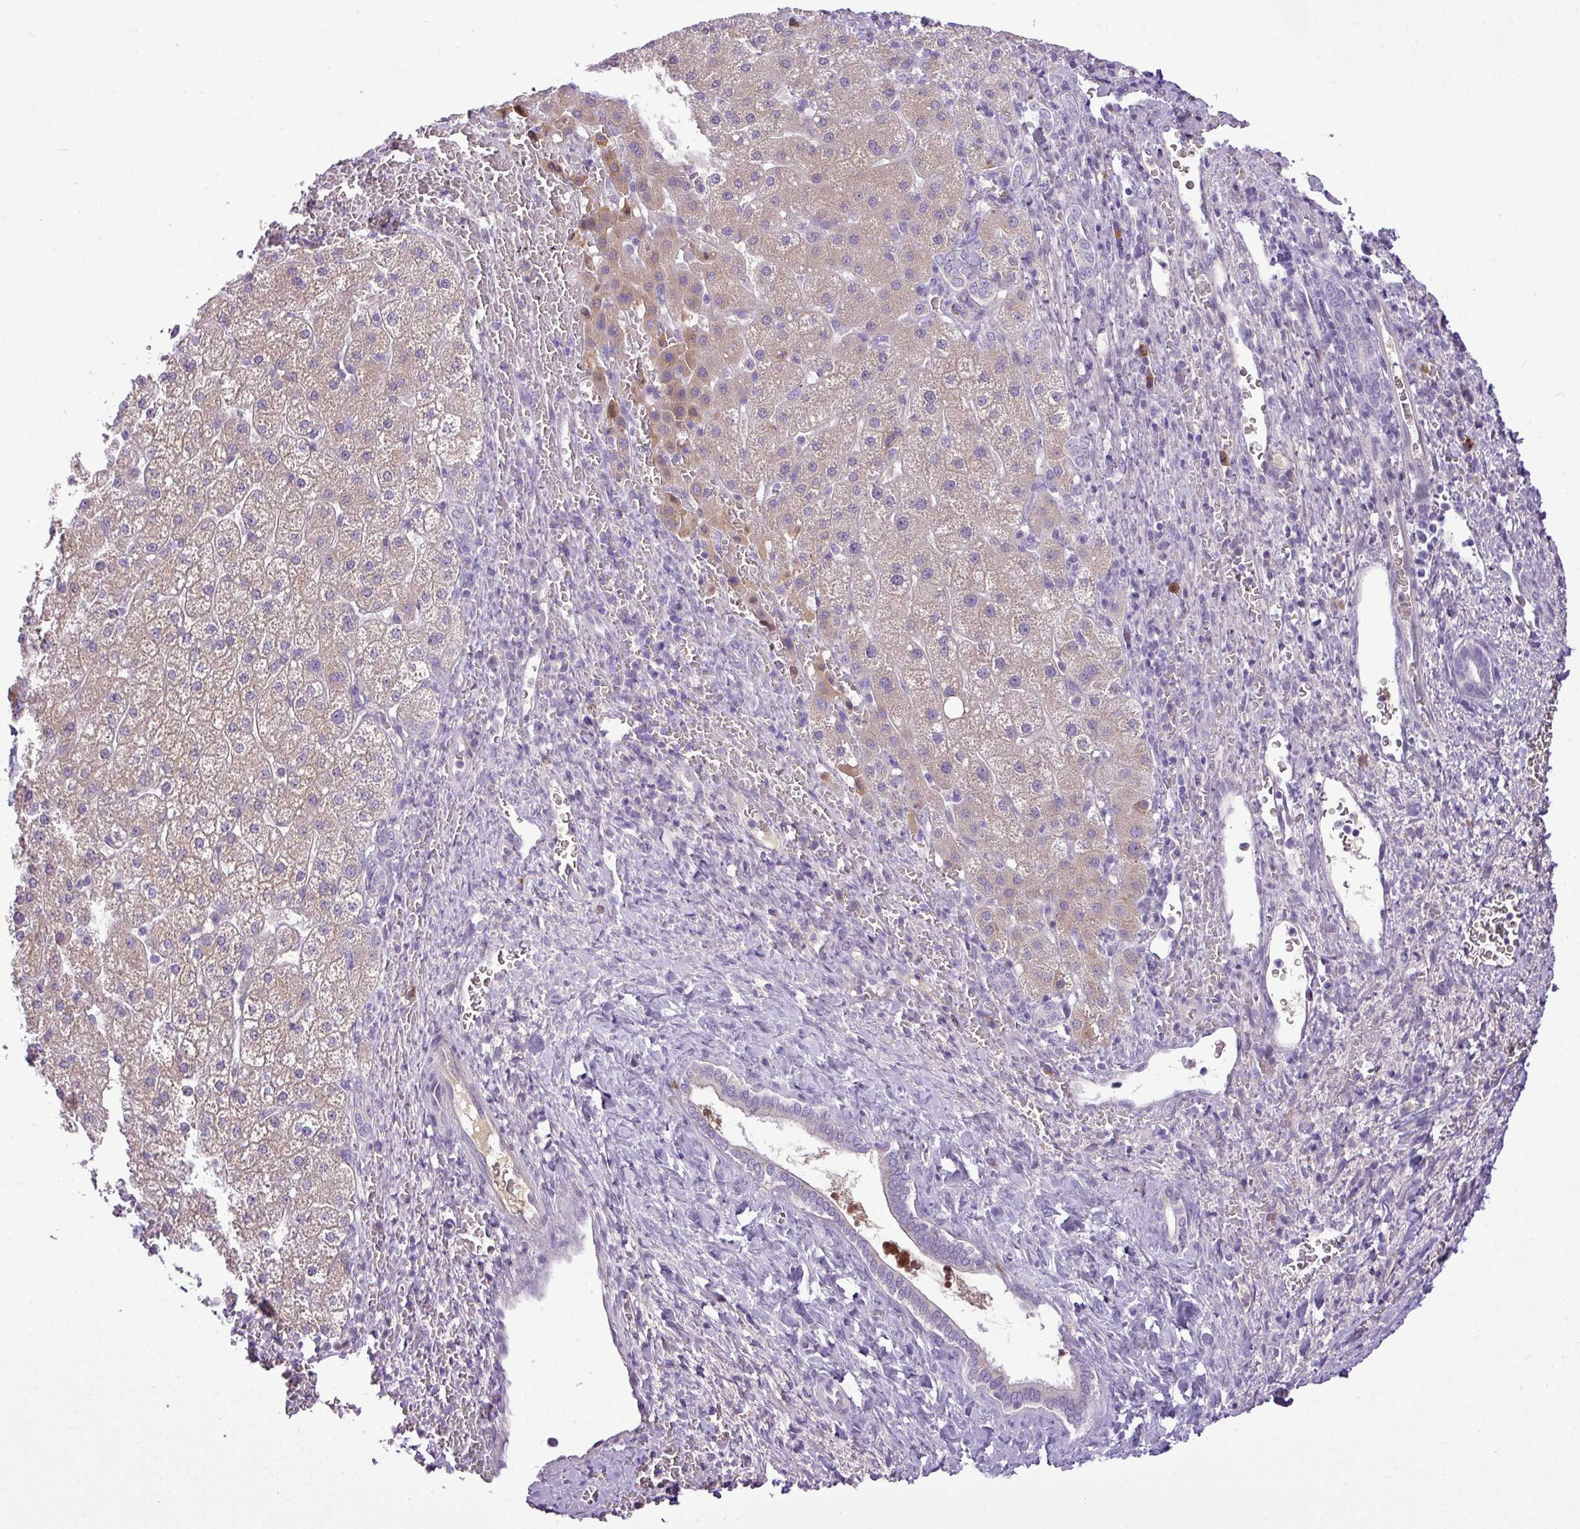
{"staining": {"intensity": "weak", "quantity": "<25%", "location": "cytoplasmic/membranous"}, "tissue": "liver cancer", "cell_type": "Tumor cells", "image_type": "cancer", "snomed": [{"axis": "morphology", "description": "Carcinoma, Hepatocellular, NOS"}, {"axis": "topography", "description": "Liver"}], "caption": "Protein analysis of hepatocellular carcinoma (liver) exhibits no significant expression in tumor cells.", "gene": "C4B", "patient": {"sex": "male", "age": 57}}